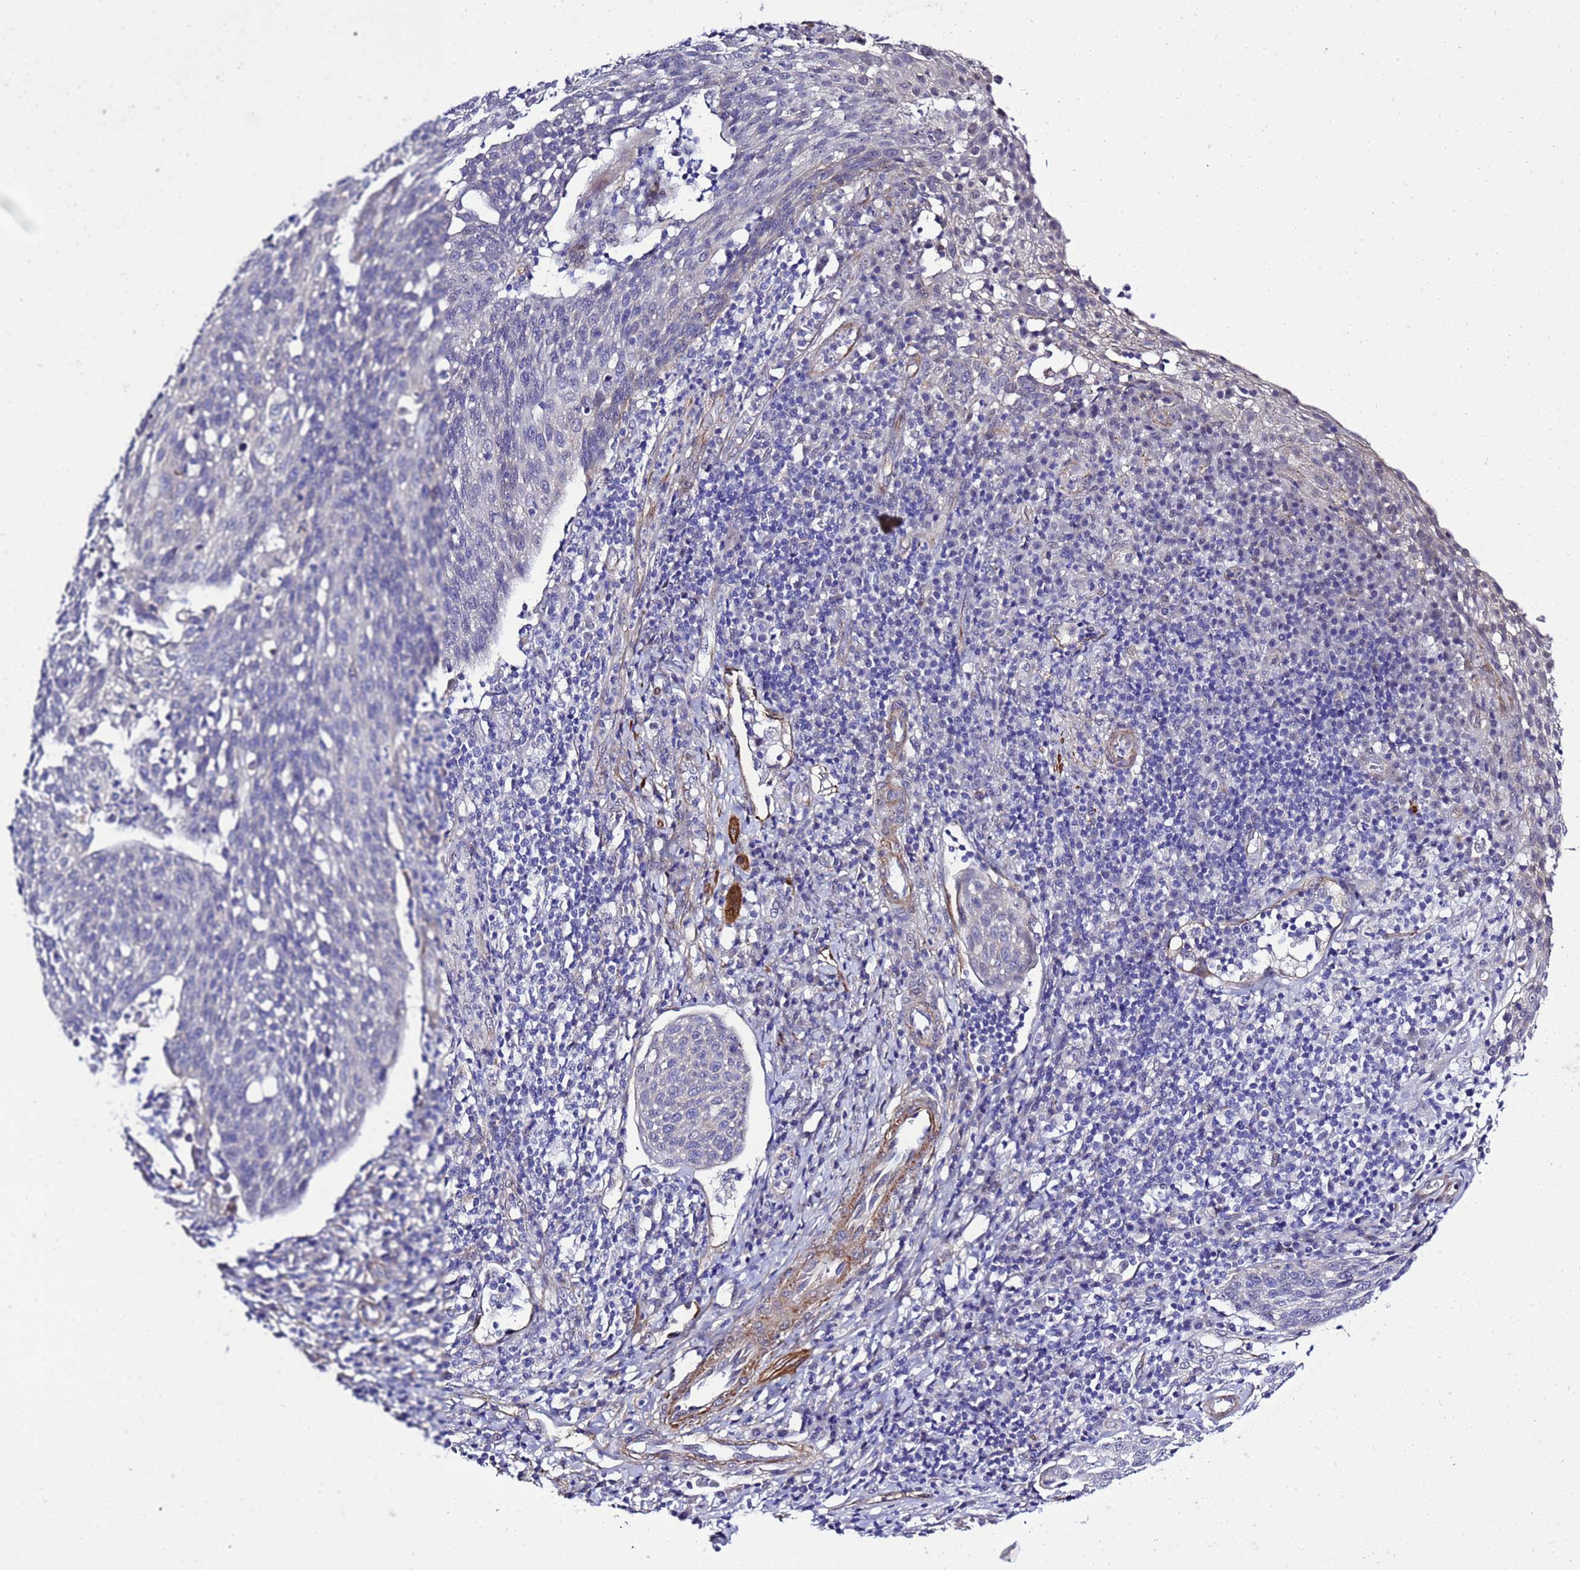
{"staining": {"intensity": "negative", "quantity": "none", "location": "none"}, "tissue": "cervical cancer", "cell_type": "Tumor cells", "image_type": "cancer", "snomed": [{"axis": "morphology", "description": "Squamous cell carcinoma, NOS"}, {"axis": "topography", "description": "Cervix"}], "caption": "DAB (3,3'-diaminobenzidine) immunohistochemical staining of cervical cancer (squamous cell carcinoma) demonstrates no significant expression in tumor cells.", "gene": "GZF1", "patient": {"sex": "female", "age": 34}}